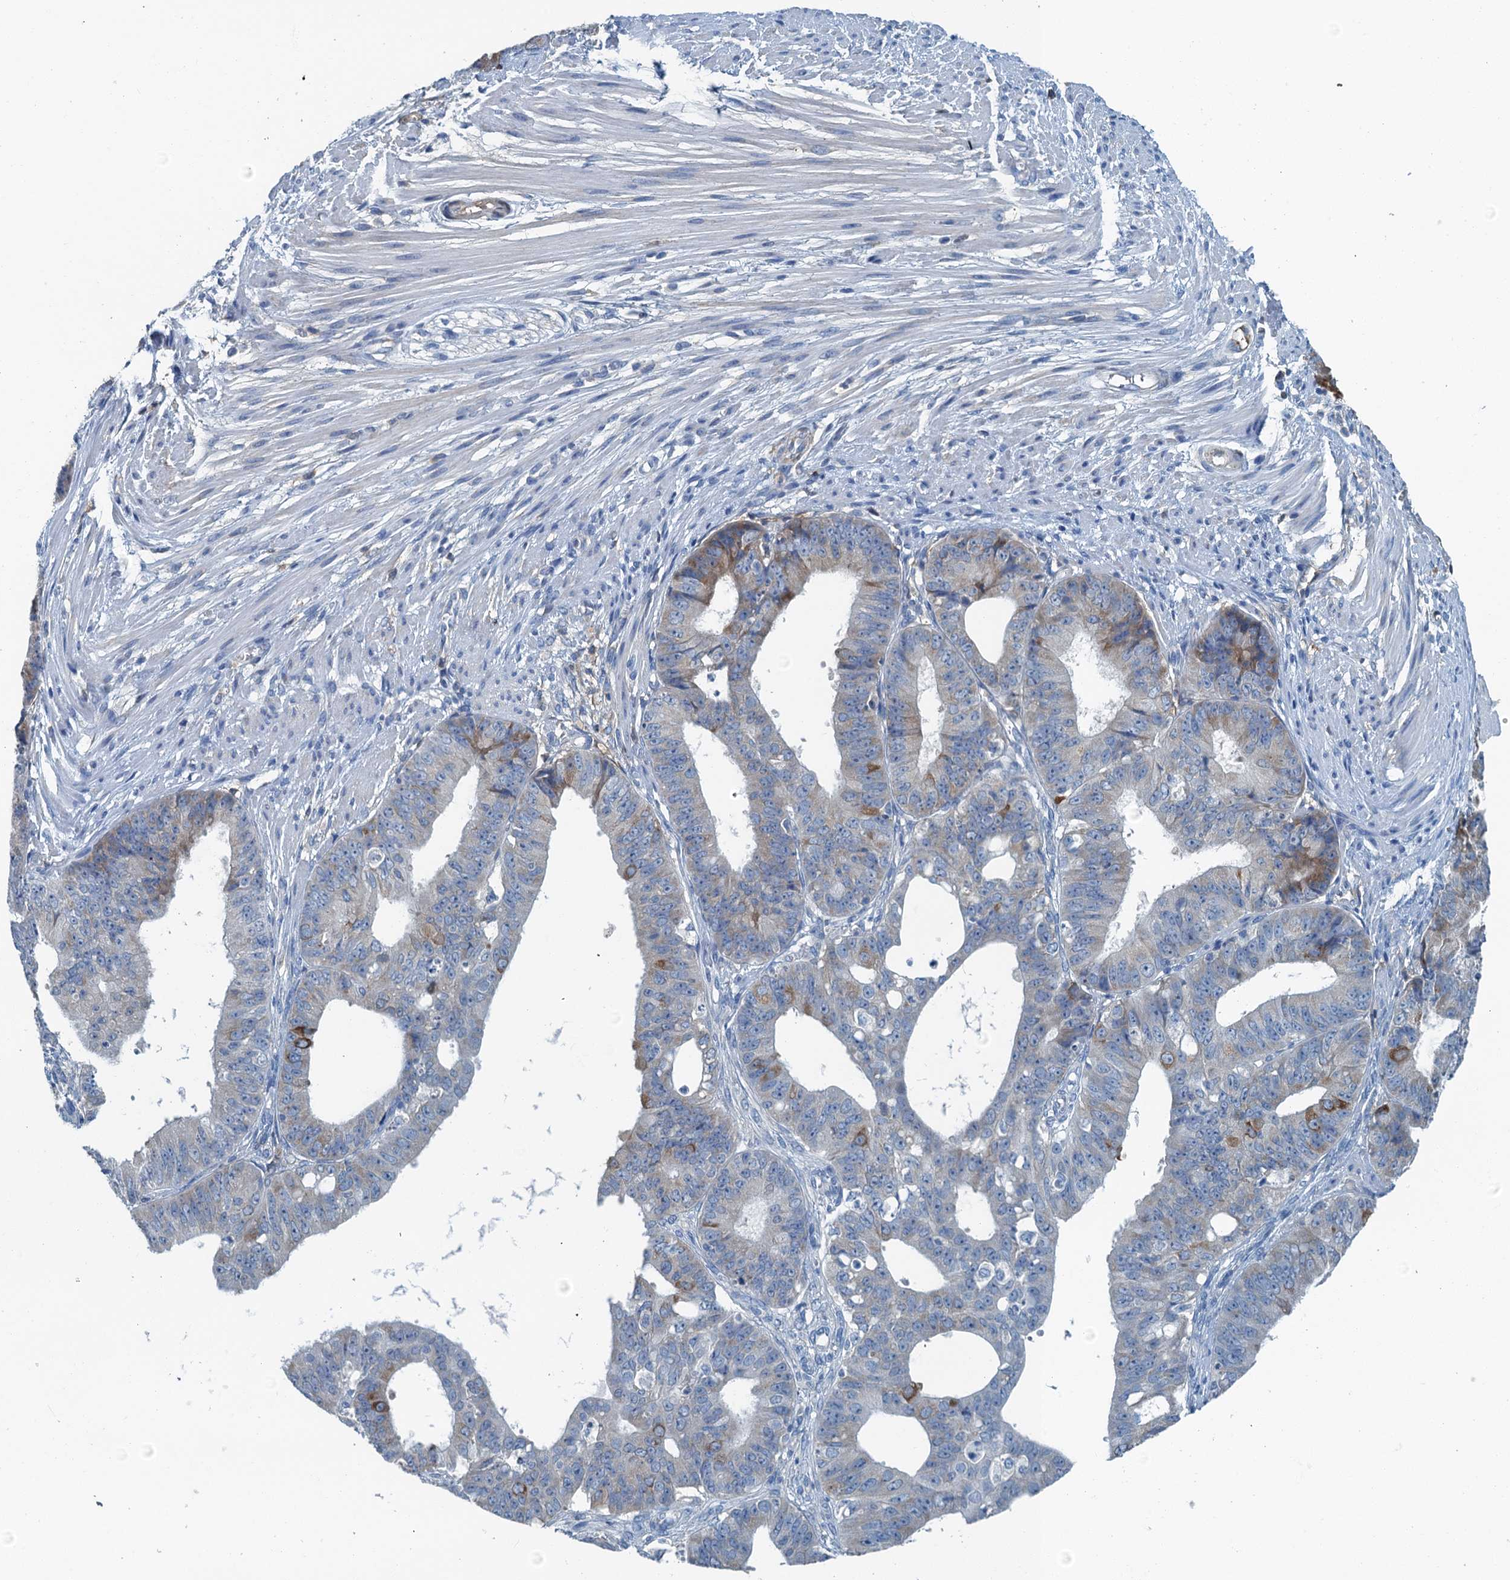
{"staining": {"intensity": "moderate", "quantity": "<25%", "location": "cytoplasmic/membranous"}, "tissue": "ovarian cancer", "cell_type": "Tumor cells", "image_type": "cancer", "snomed": [{"axis": "morphology", "description": "Carcinoma, endometroid"}, {"axis": "topography", "description": "Appendix"}, {"axis": "topography", "description": "Ovary"}], "caption": "Ovarian cancer stained for a protein (brown) demonstrates moderate cytoplasmic/membranous positive expression in about <25% of tumor cells.", "gene": "LSM14B", "patient": {"sex": "female", "age": 42}}